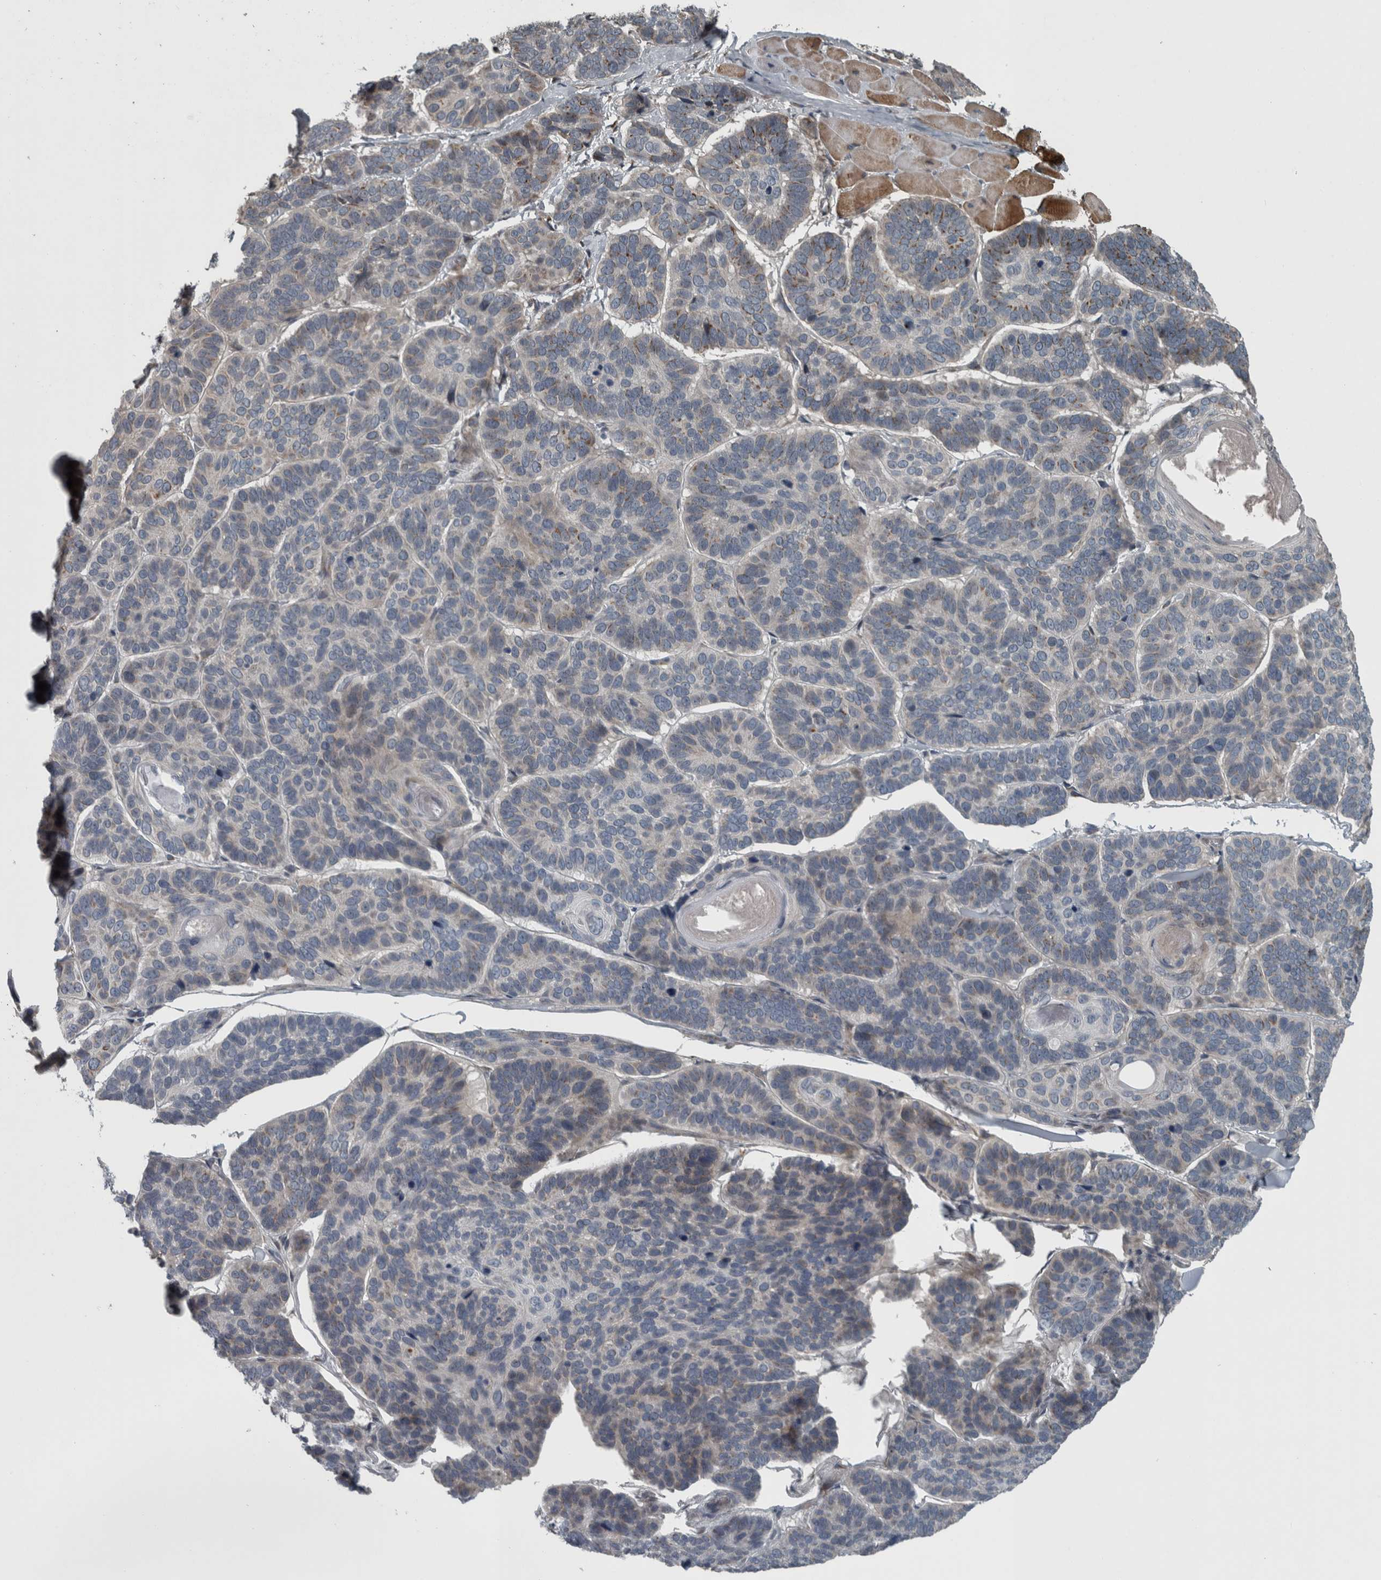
{"staining": {"intensity": "weak", "quantity": "<25%", "location": "cytoplasmic/membranous"}, "tissue": "skin cancer", "cell_type": "Tumor cells", "image_type": "cancer", "snomed": [{"axis": "morphology", "description": "Basal cell carcinoma"}, {"axis": "topography", "description": "Skin"}], "caption": "Immunohistochemistry of skin basal cell carcinoma exhibits no expression in tumor cells. The staining was performed using DAB (3,3'-diaminobenzidine) to visualize the protein expression in brown, while the nuclei were stained in blue with hematoxylin (Magnification: 20x).", "gene": "ZNF345", "patient": {"sex": "male", "age": 62}}